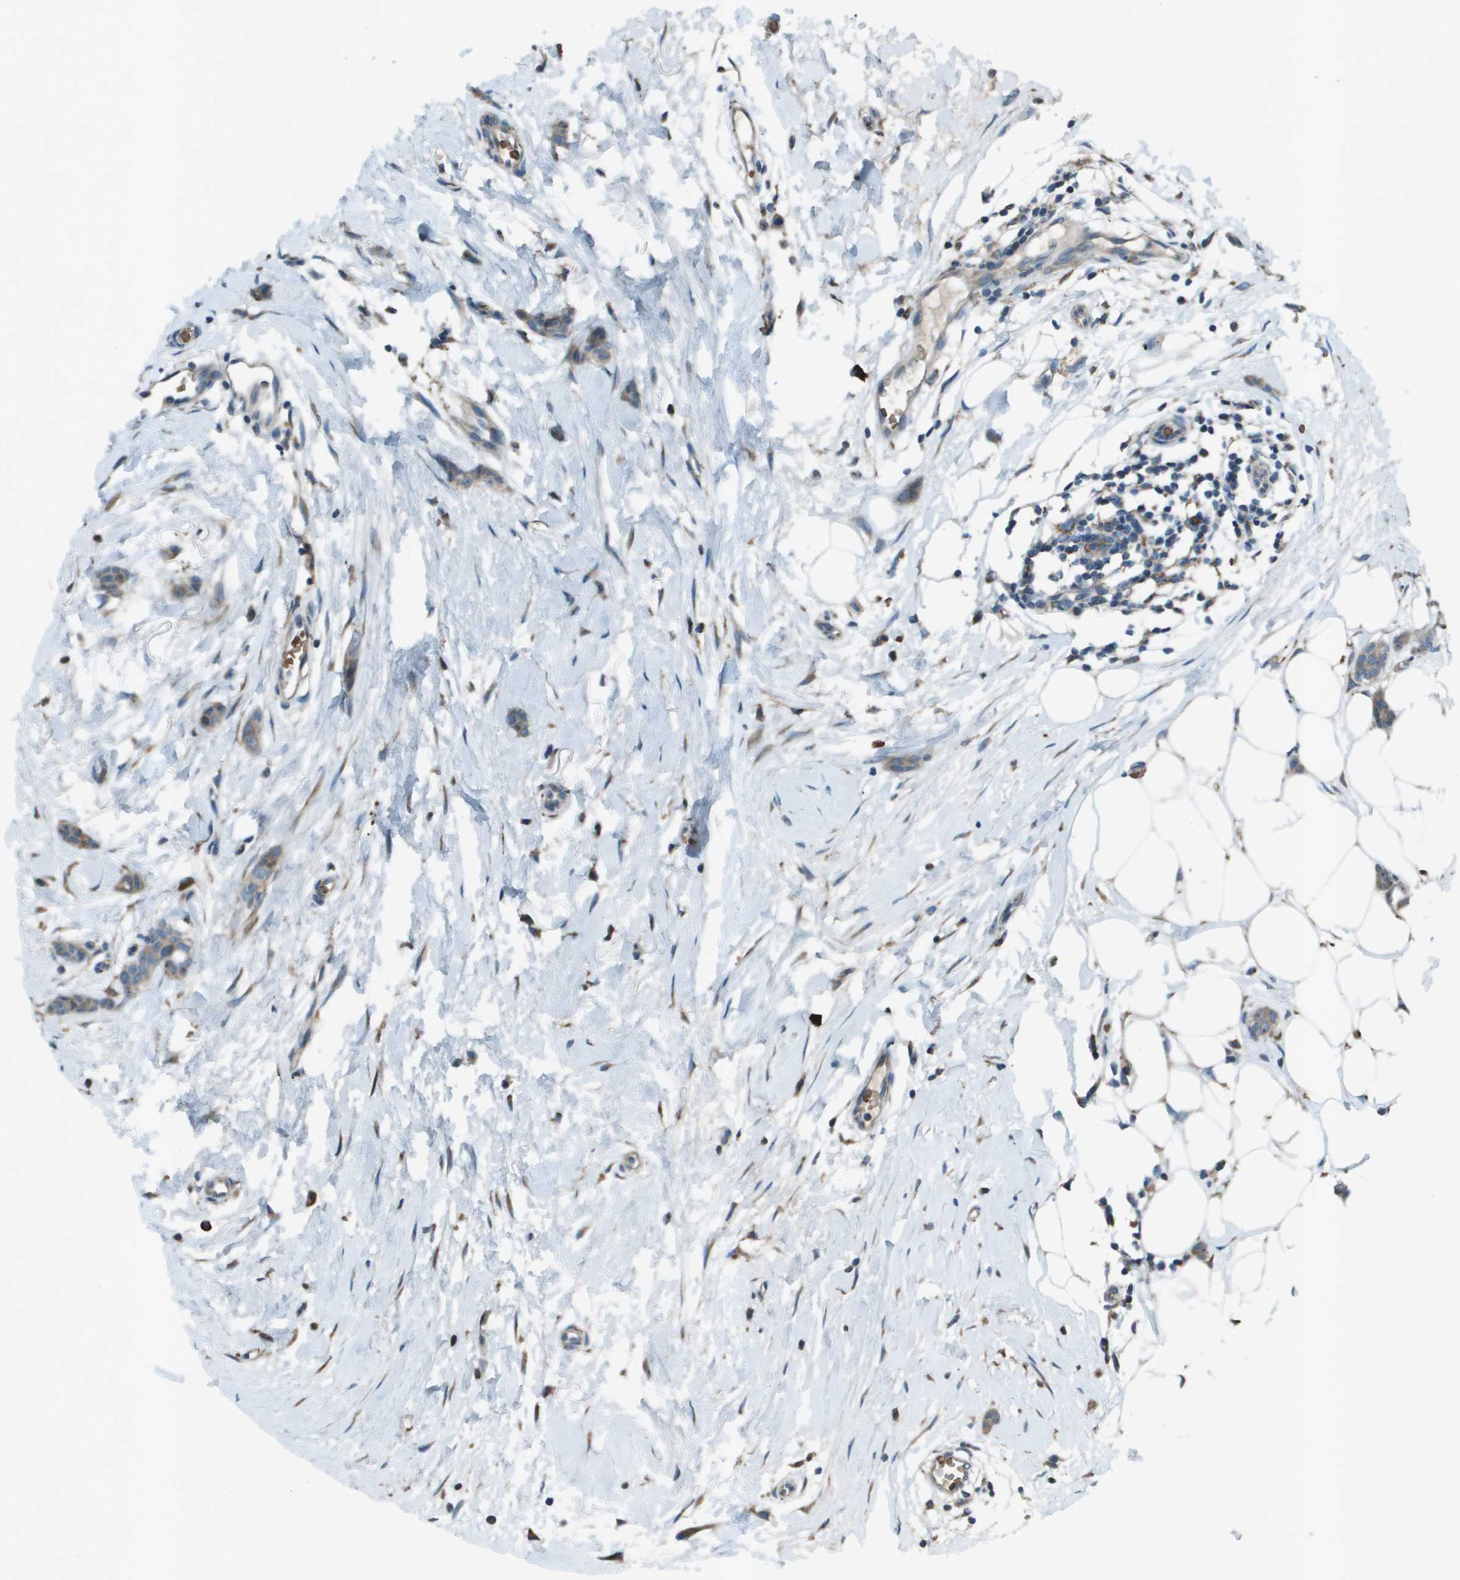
{"staining": {"intensity": "moderate", "quantity": ">75%", "location": "cytoplasmic/membranous"}, "tissue": "breast cancer", "cell_type": "Tumor cells", "image_type": "cancer", "snomed": [{"axis": "morphology", "description": "Lobular carcinoma"}, {"axis": "topography", "description": "Skin"}, {"axis": "topography", "description": "Breast"}], "caption": "A histopathology image showing moderate cytoplasmic/membranous staining in about >75% of tumor cells in breast cancer, as visualized by brown immunohistochemical staining.", "gene": "UTS2", "patient": {"sex": "female", "age": 46}}